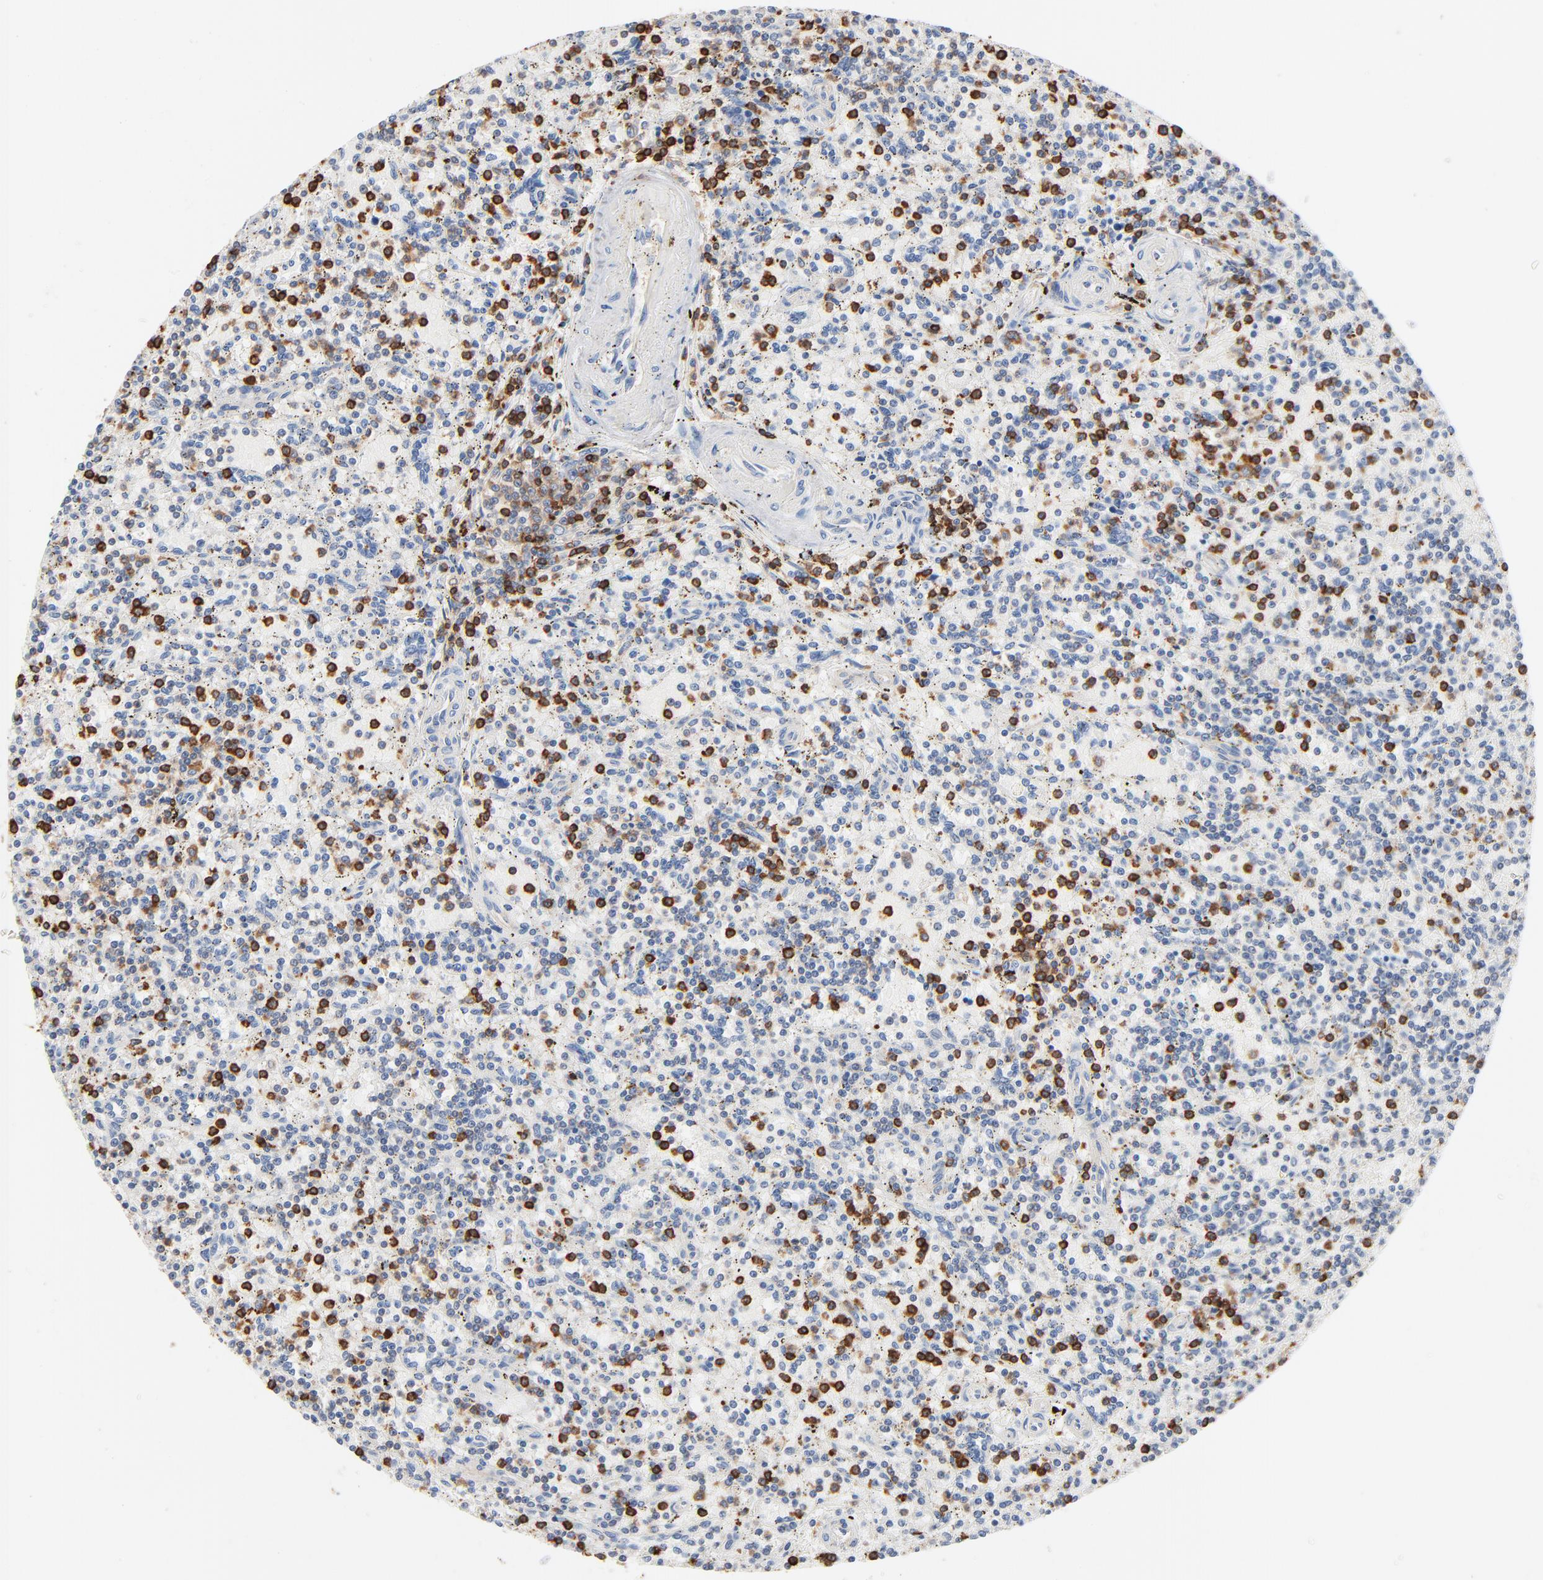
{"staining": {"intensity": "negative", "quantity": "none", "location": "none"}, "tissue": "lymphoma", "cell_type": "Tumor cells", "image_type": "cancer", "snomed": [{"axis": "morphology", "description": "Malignant lymphoma, non-Hodgkin's type, Low grade"}, {"axis": "topography", "description": "Spleen"}], "caption": "Tumor cells show no significant expression in low-grade malignant lymphoma, non-Hodgkin's type. Brightfield microscopy of immunohistochemistry stained with DAB (brown) and hematoxylin (blue), captured at high magnification.", "gene": "SH3KBP1", "patient": {"sex": "male", "age": 73}}